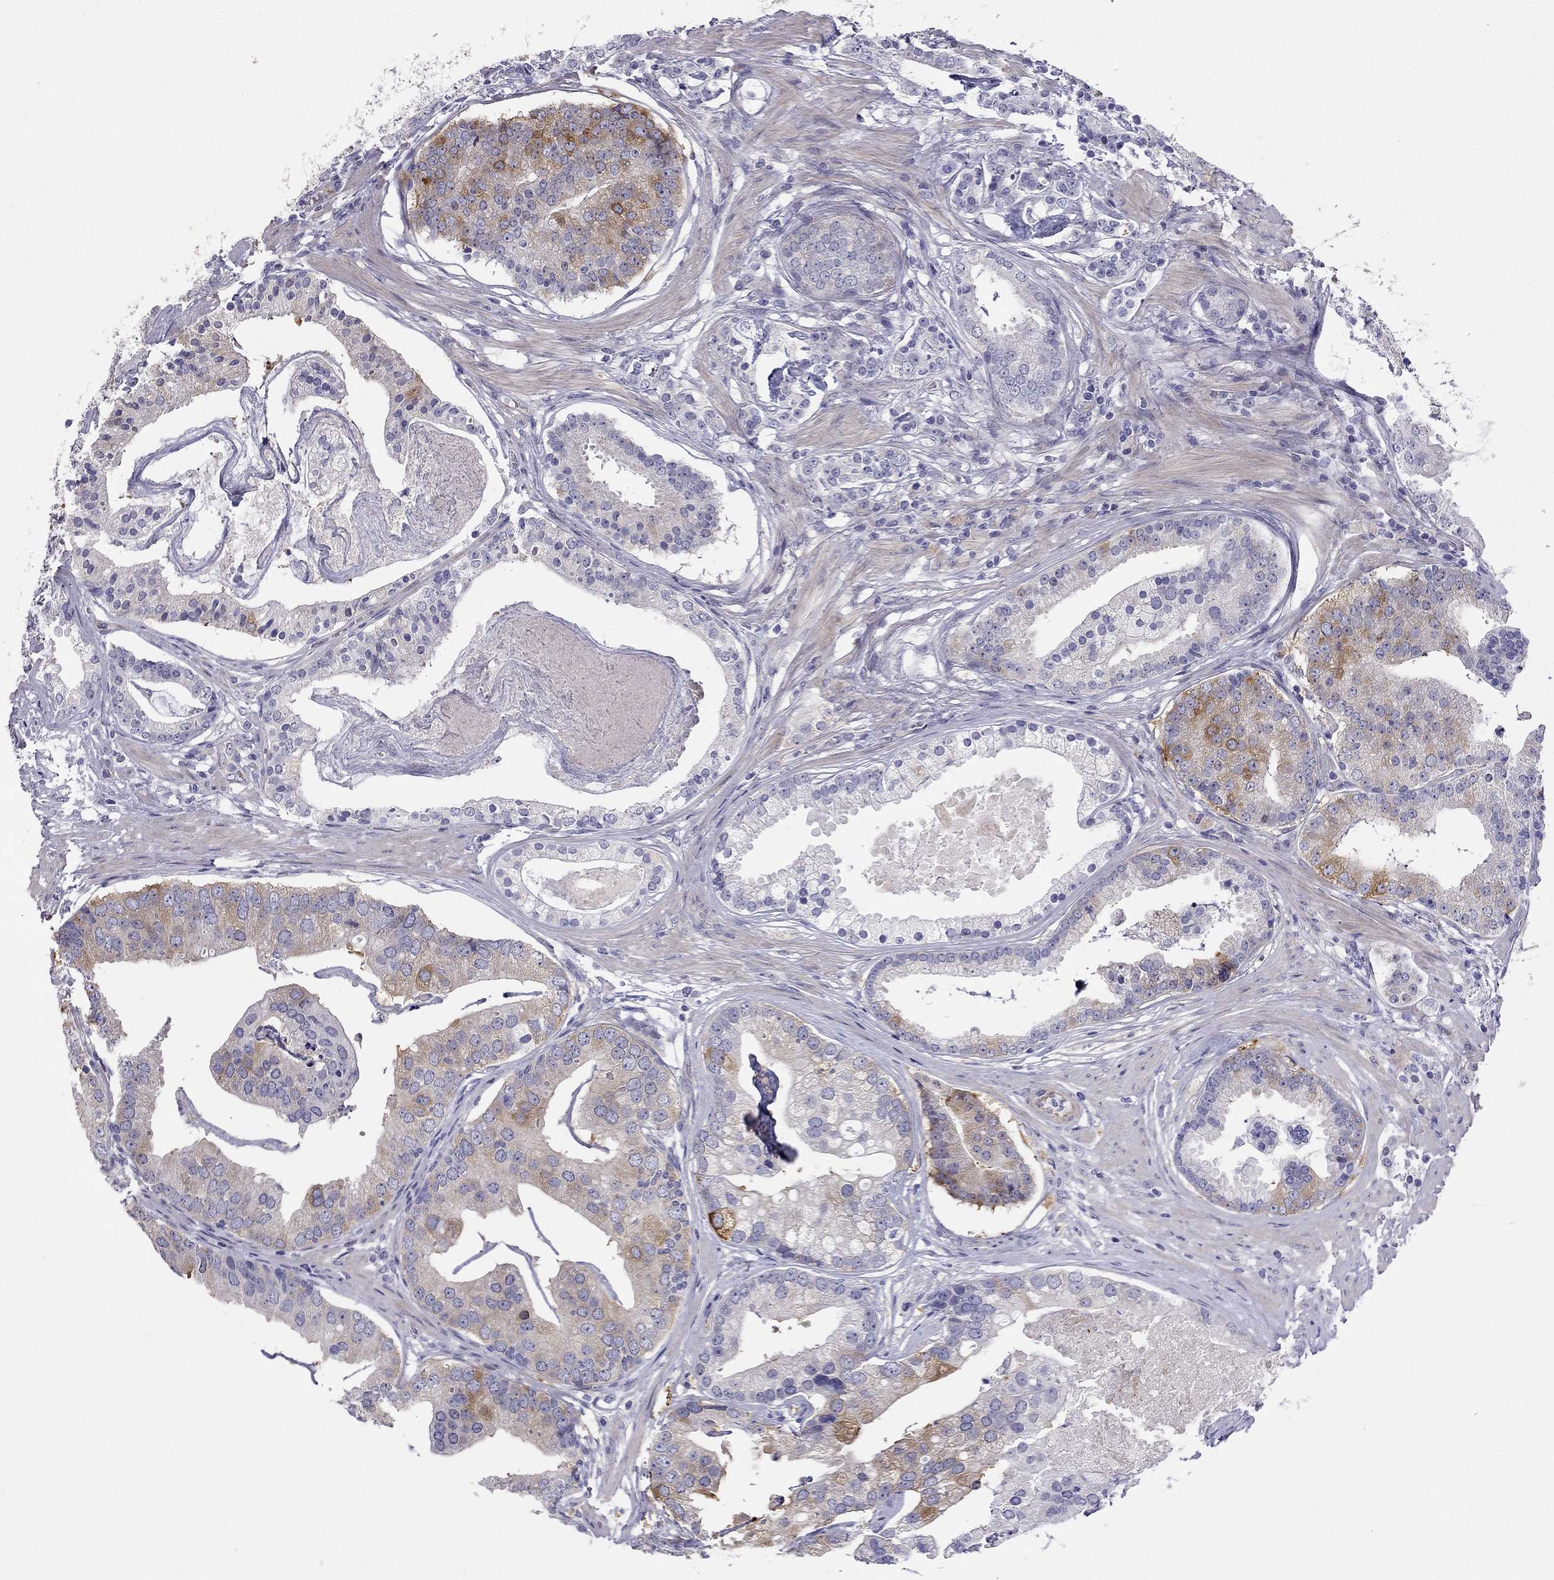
{"staining": {"intensity": "strong", "quantity": ">75%", "location": "cytoplasmic/membranous"}, "tissue": "prostate cancer", "cell_type": "Tumor cells", "image_type": "cancer", "snomed": [{"axis": "morphology", "description": "Adenocarcinoma, NOS"}, {"axis": "topography", "description": "Prostate and seminal vesicle, NOS"}, {"axis": "topography", "description": "Prostate"}], "caption": "High-magnification brightfield microscopy of prostate cancer (adenocarcinoma) stained with DAB (brown) and counterstained with hematoxylin (blue). tumor cells exhibit strong cytoplasmic/membranous expression is identified in about>75% of cells. Immunohistochemistry stains the protein in brown and the nuclei are stained blue.", "gene": "RTL1", "patient": {"sex": "male", "age": 44}}